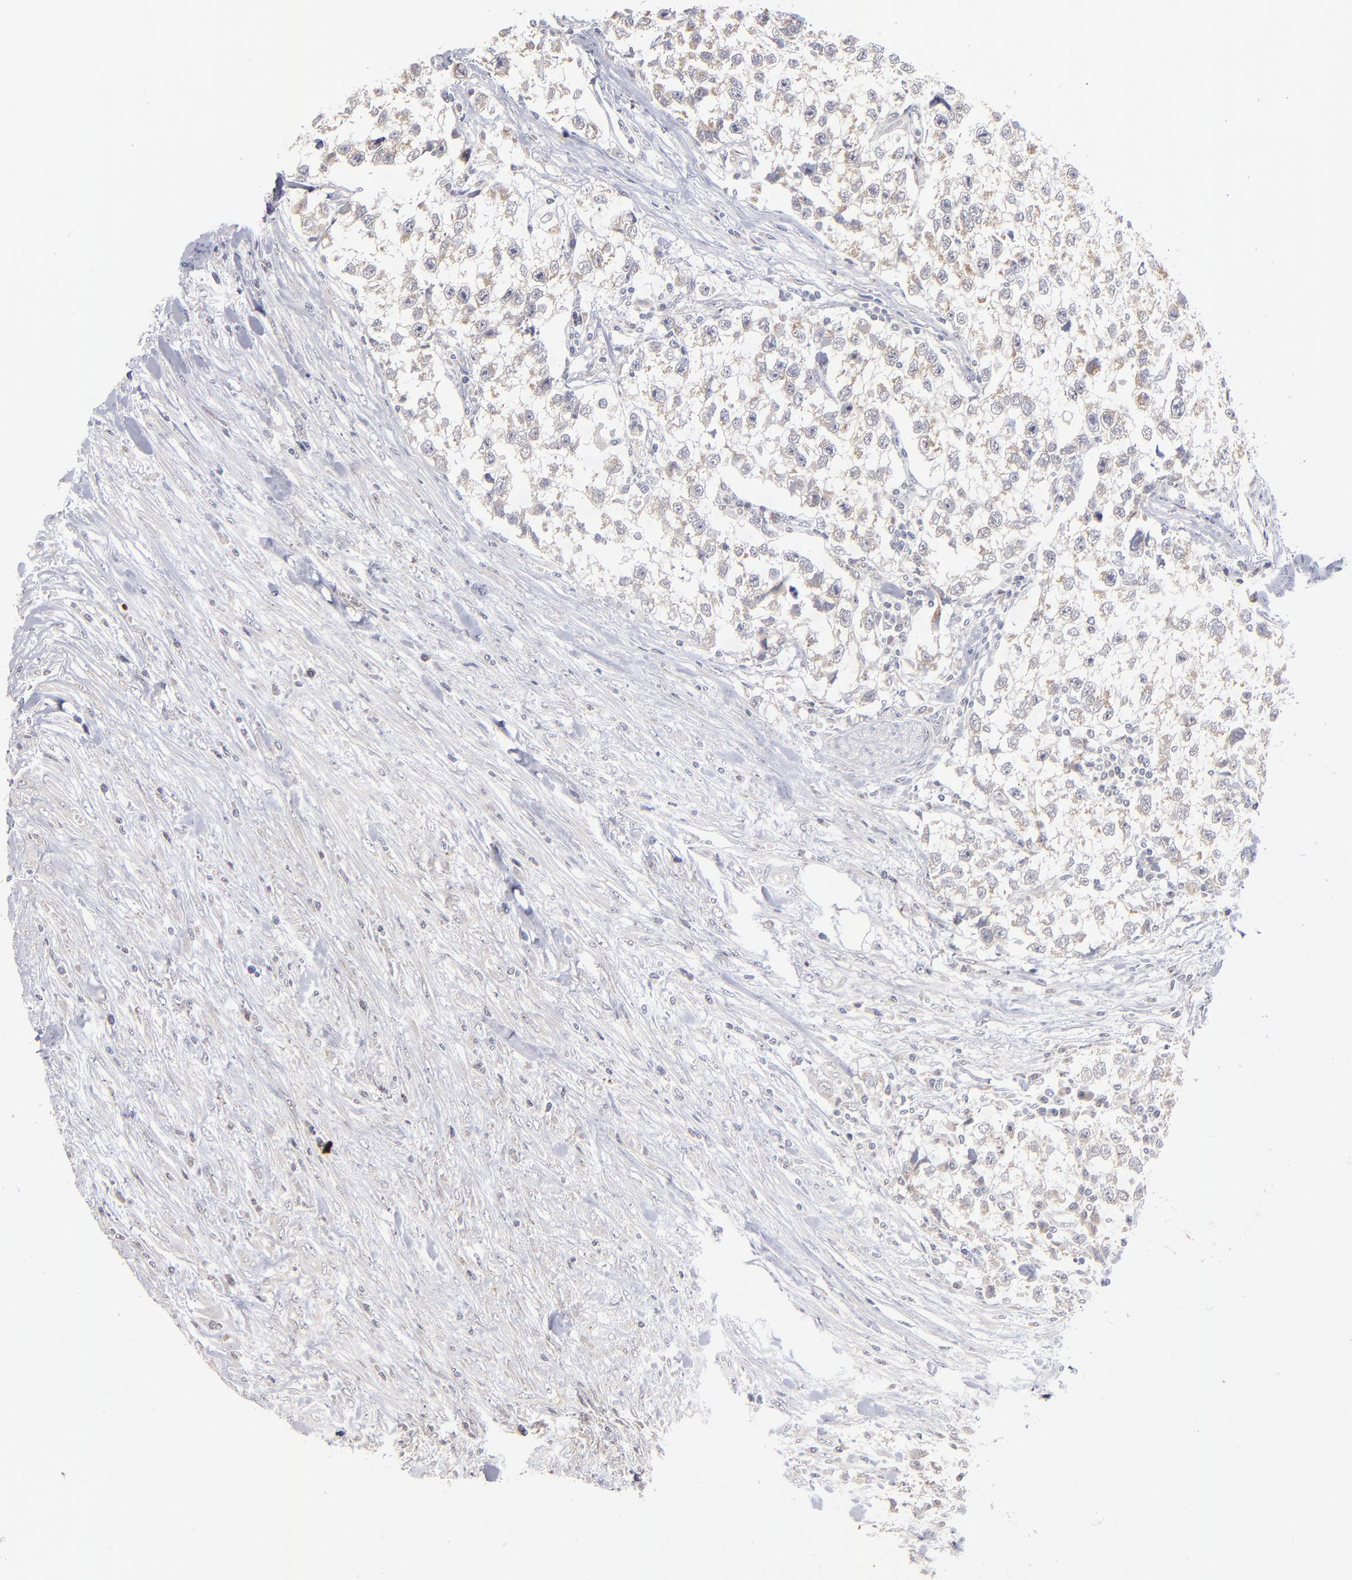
{"staining": {"intensity": "weak", "quantity": "<25%", "location": "cytoplasmic/membranous"}, "tissue": "testis cancer", "cell_type": "Tumor cells", "image_type": "cancer", "snomed": [{"axis": "morphology", "description": "Seminoma, NOS"}, {"axis": "morphology", "description": "Carcinoma, Embryonal, NOS"}, {"axis": "topography", "description": "Testis"}], "caption": "Testis seminoma was stained to show a protein in brown. There is no significant expression in tumor cells.", "gene": "EXD2", "patient": {"sex": "male", "age": 30}}